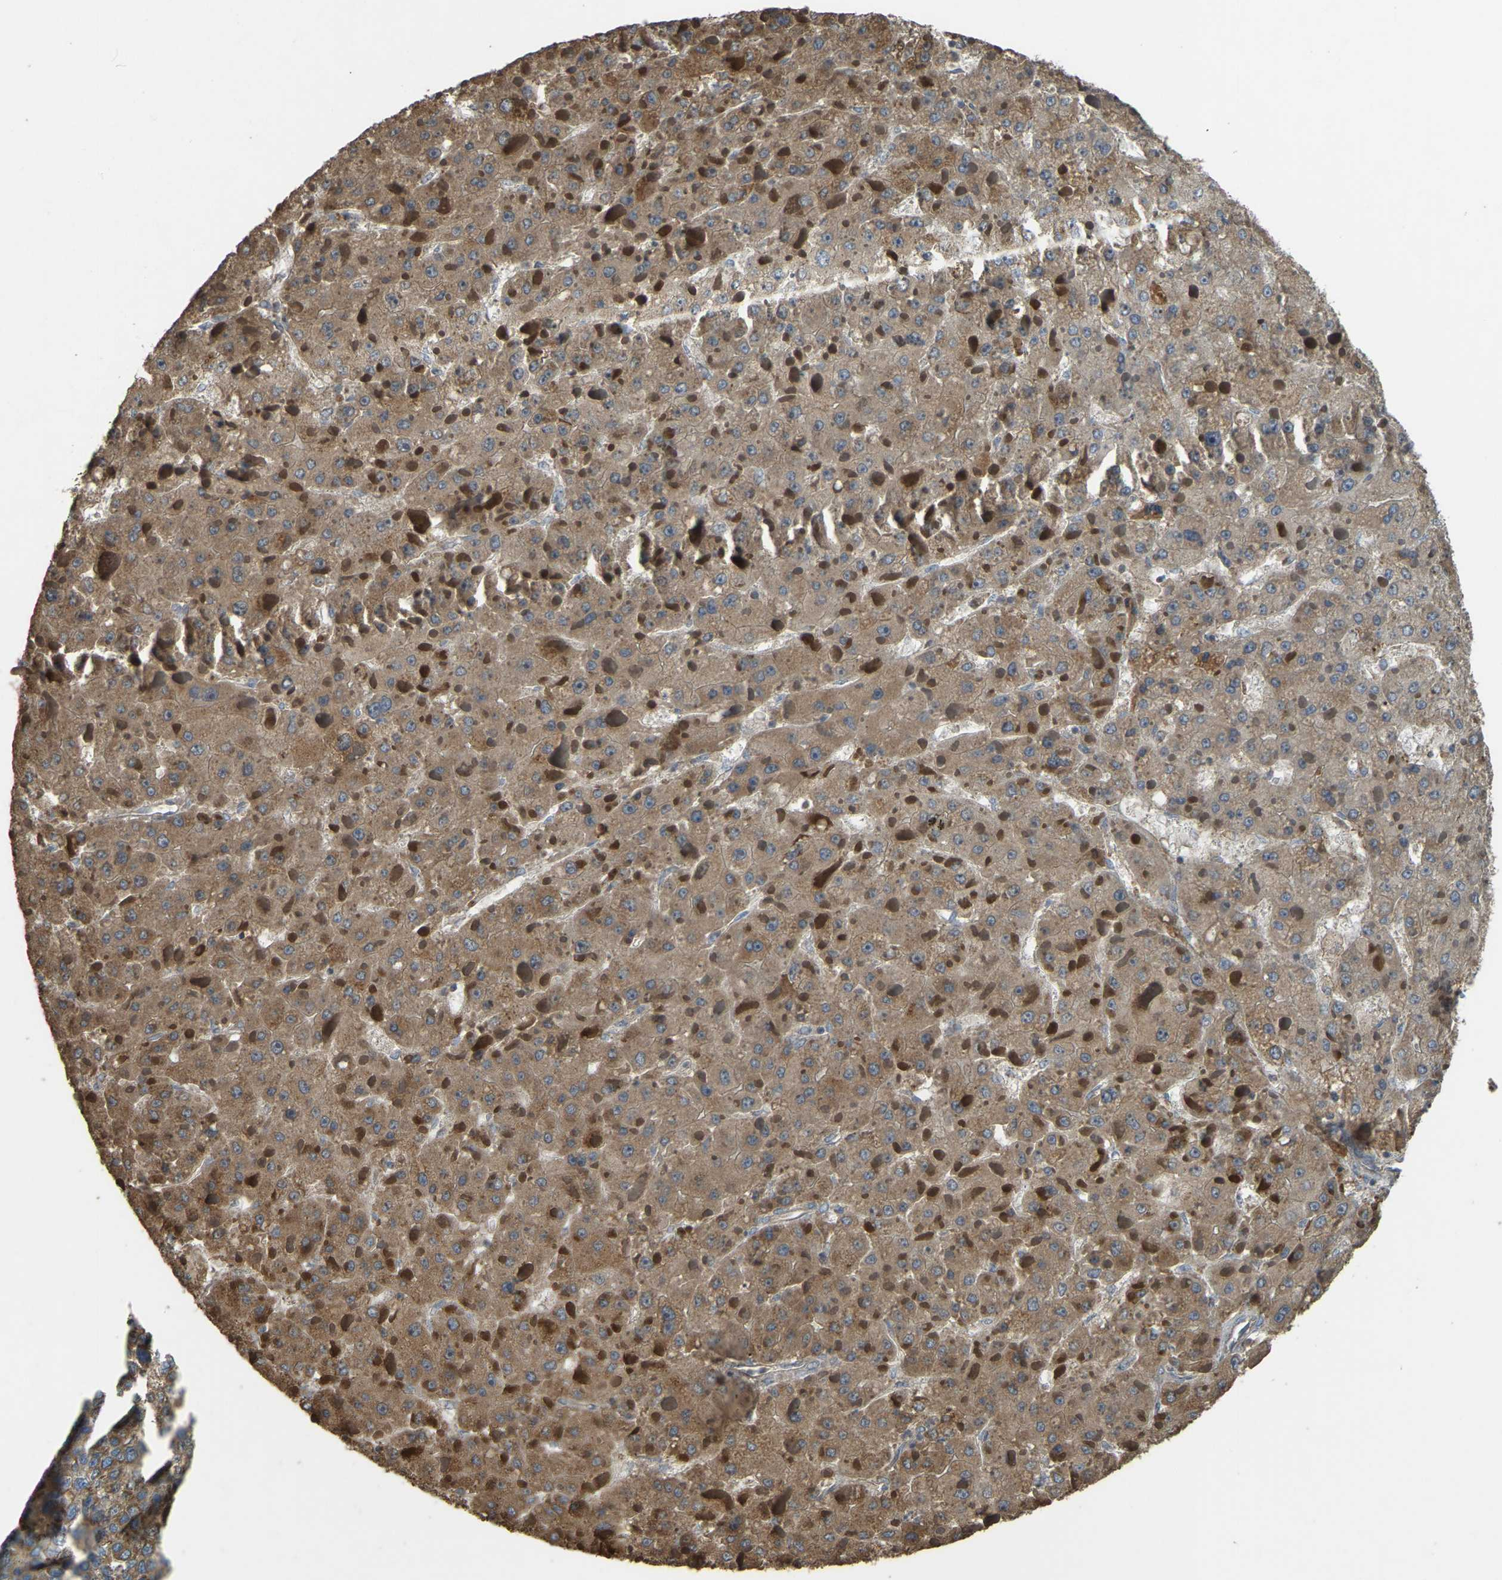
{"staining": {"intensity": "moderate", "quantity": ">75%", "location": "cytoplasmic/membranous"}, "tissue": "liver cancer", "cell_type": "Tumor cells", "image_type": "cancer", "snomed": [{"axis": "morphology", "description": "Carcinoma, Hepatocellular, NOS"}, {"axis": "topography", "description": "Liver"}], "caption": "Tumor cells display medium levels of moderate cytoplasmic/membranous positivity in approximately >75% of cells in human liver cancer (hepatocellular carcinoma). (Brightfield microscopy of DAB IHC at high magnification).", "gene": "GNG2", "patient": {"sex": "female", "age": 73}}